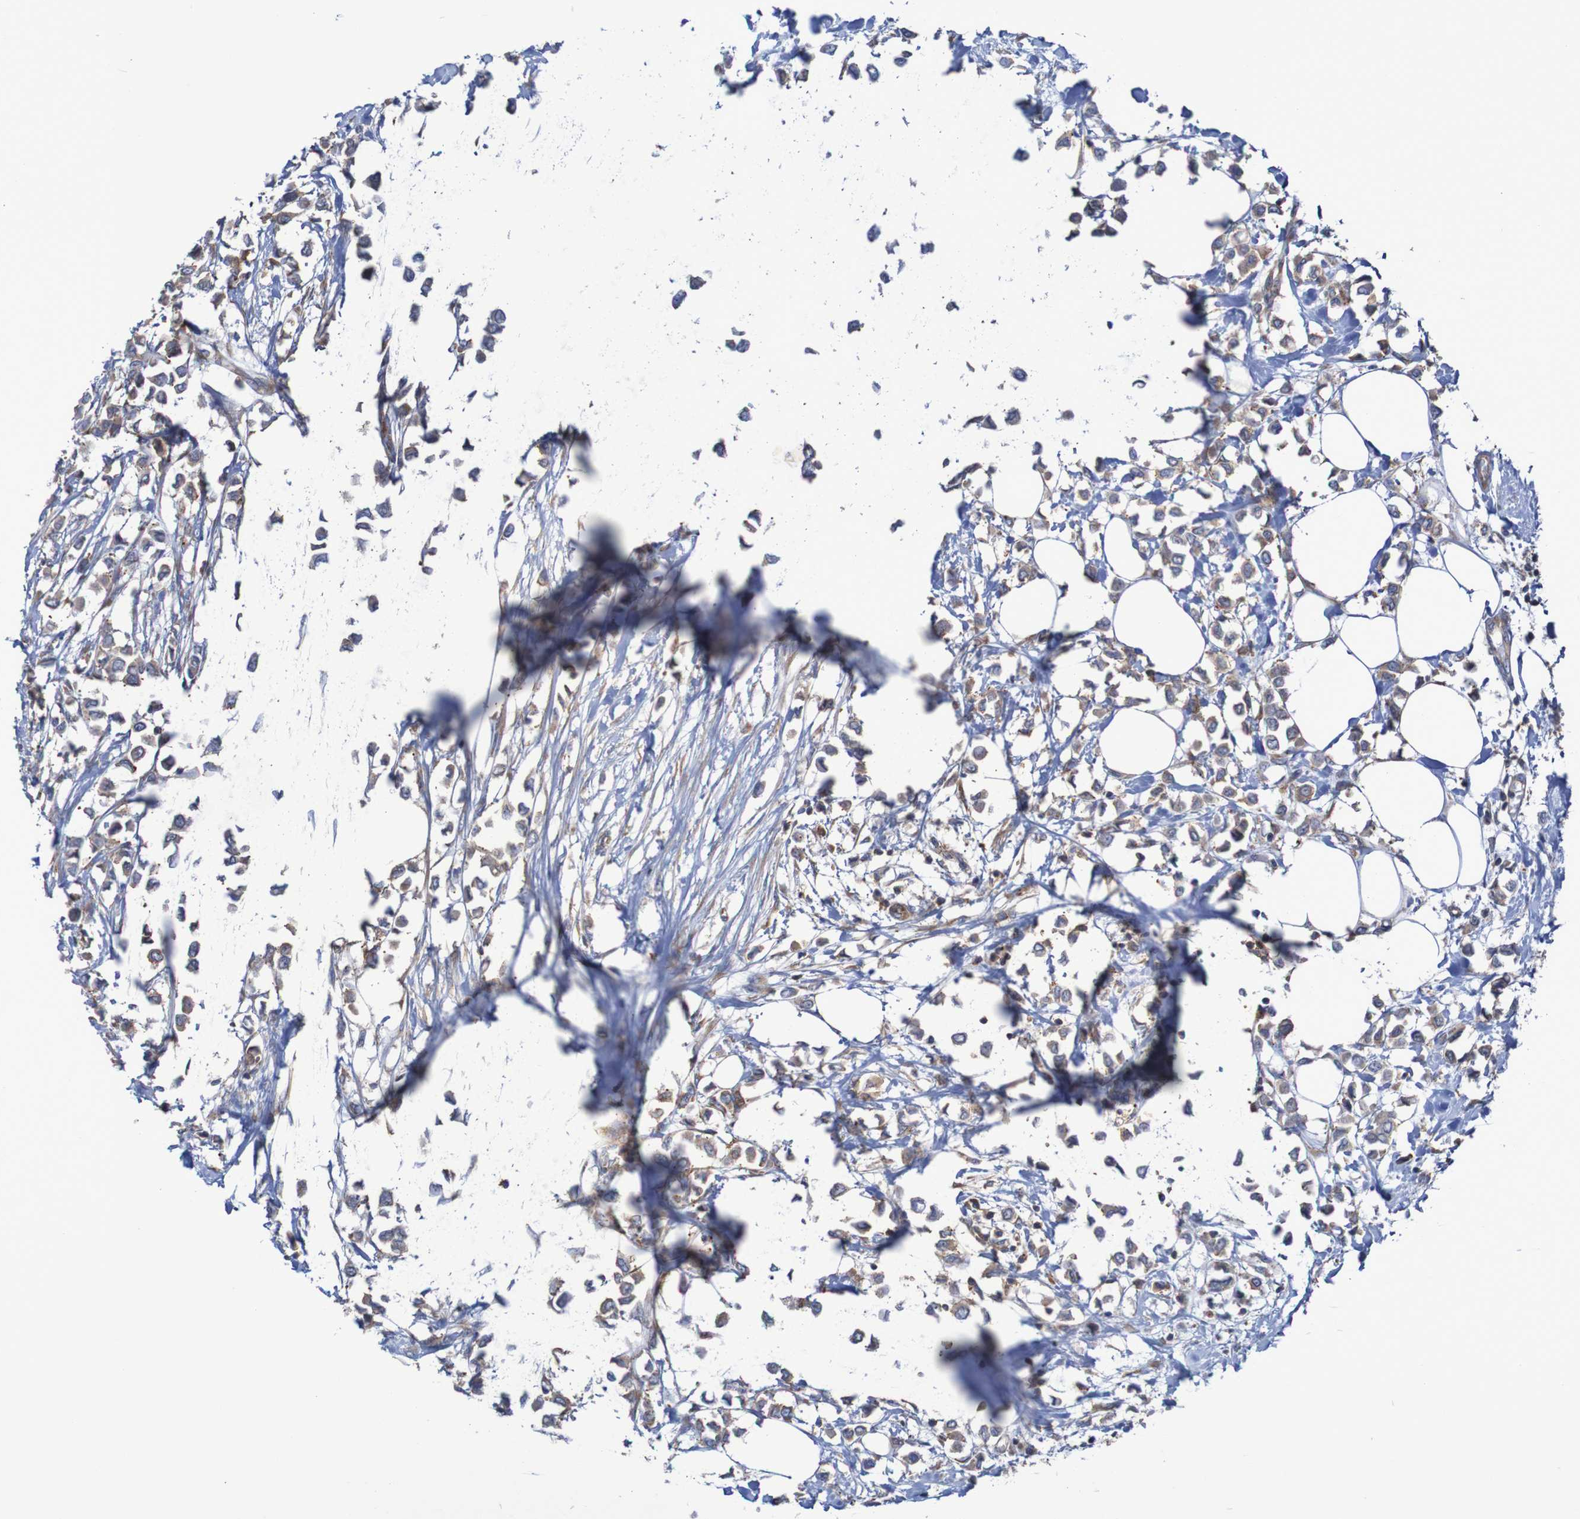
{"staining": {"intensity": "weak", "quantity": "25%-75%", "location": "cytoplasmic/membranous"}, "tissue": "breast cancer", "cell_type": "Tumor cells", "image_type": "cancer", "snomed": [{"axis": "morphology", "description": "Lobular carcinoma"}, {"axis": "topography", "description": "Breast"}], "caption": "Immunohistochemical staining of human breast cancer demonstrates weak cytoplasmic/membranous protein positivity in approximately 25%-75% of tumor cells.", "gene": "FXR2", "patient": {"sex": "female", "age": 51}}